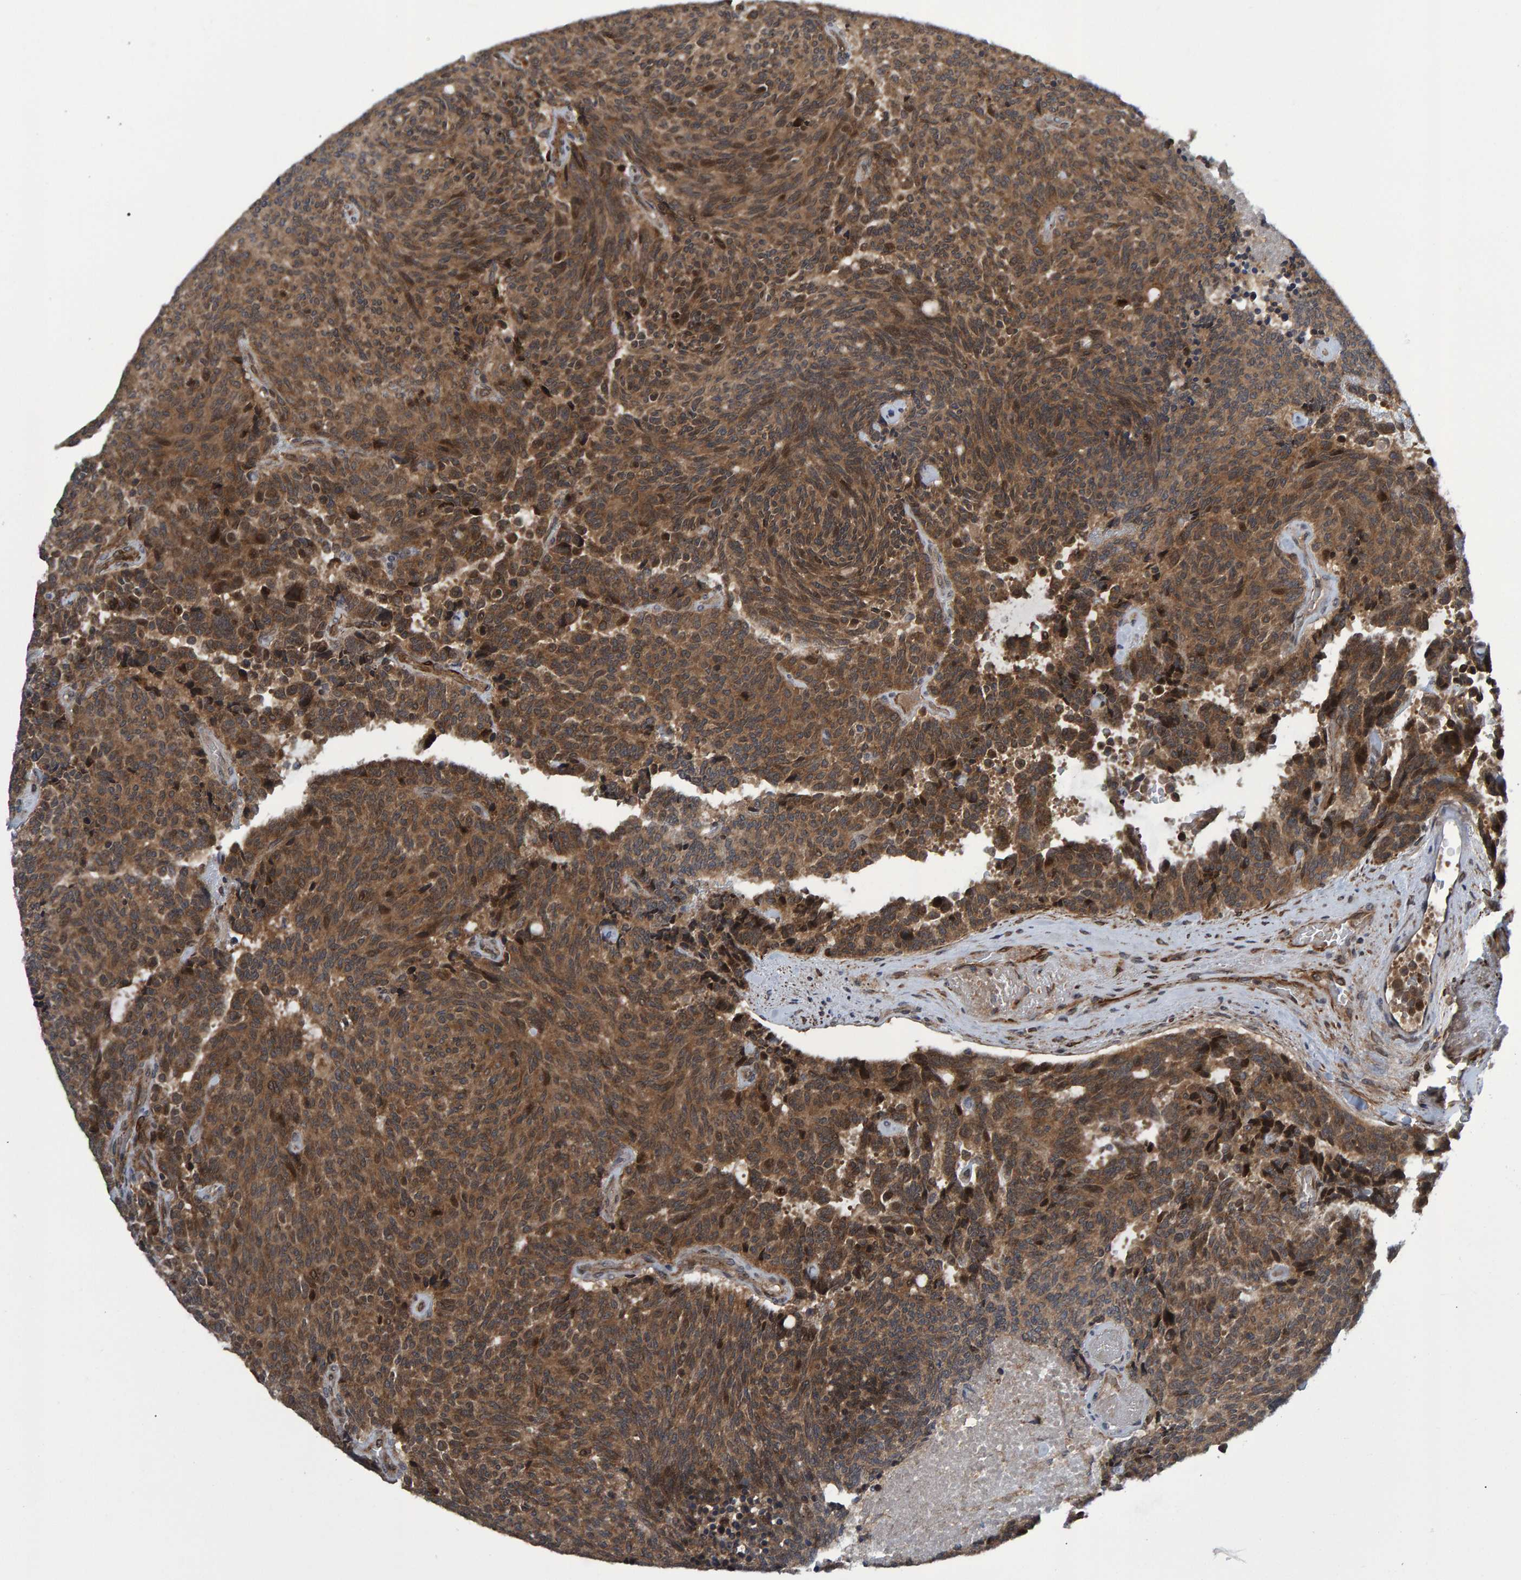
{"staining": {"intensity": "moderate", "quantity": ">75%", "location": "cytoplasmic/membranous"}, "tissue": "carcinoid", "cell_type": "Tumor cells", "image_type": "cancer", "snomed": [{"axis": "morphology", "description": "Carcinoid, malignant, NOS"}, {"axis": "topography", "description": "Pancreas"}], "caption": "Tumor cells reveal medium levels of moderate cytoplasmic/membranous positivity in approximately >75% of cells in malignant carcinoid. (Stains: DAB (3,3'-diaminobenzidine) in brown, nuclei in blue, Microscopy: brightfield microscopy at high magnification).", "gene": "ATP6V1H", "patient": {"sex": "female", "age": 54}}